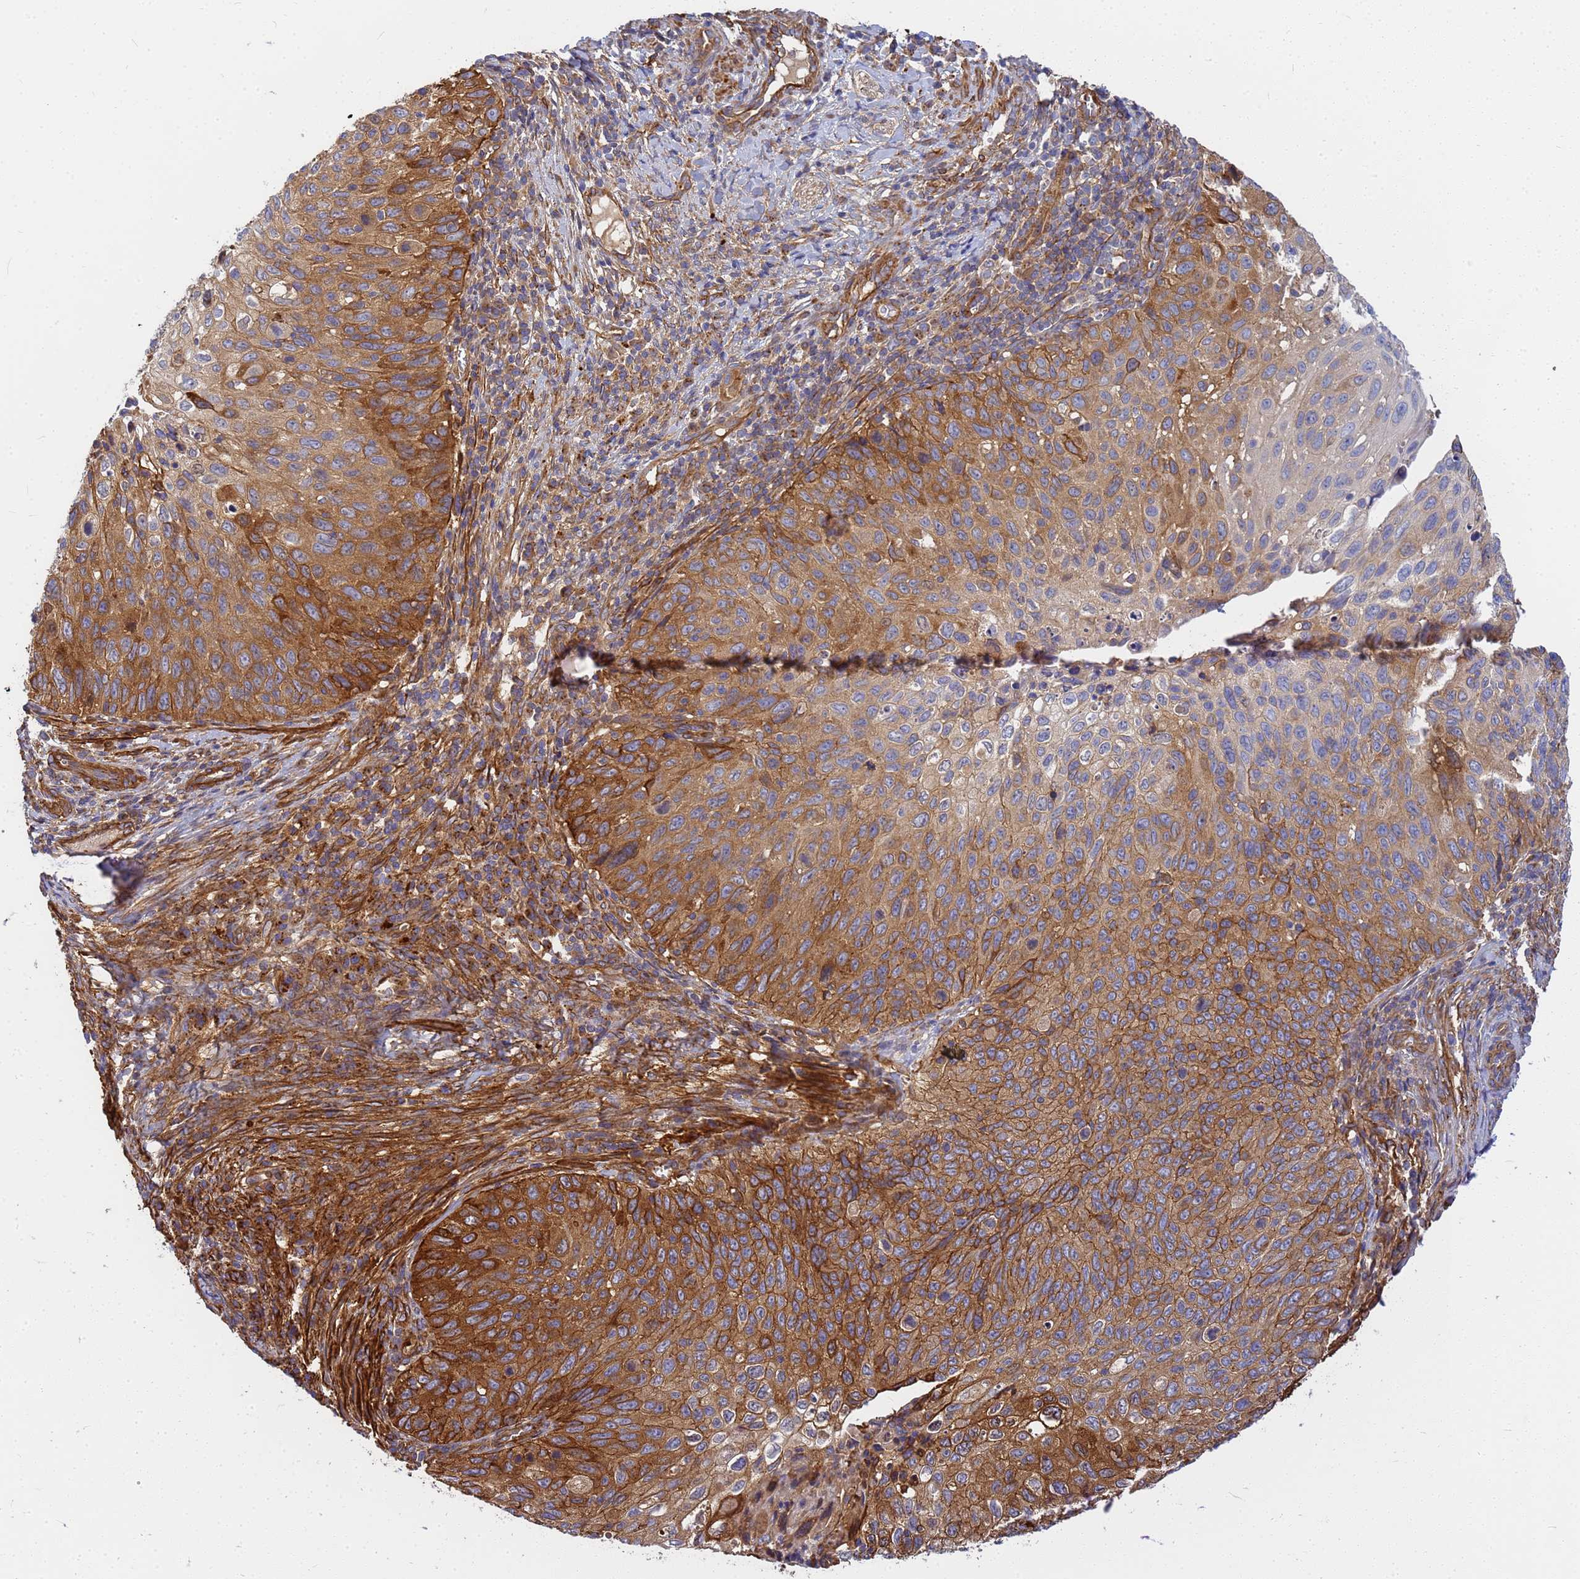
{"staining": {"intensity": "moderate", "quantity": "25%-75%", "location": "cytoplasmic/membranous"}, "tissue": "cervical cancer", "cell_type": "Tumor cells", "image_type": "cancer", "snomed": [{"axis": "morphology", "description": "Squamous cell carcinoma, NOS"}, {"axis": "topography", "description": "Cervix"}], "caption": "Protein staining by immunohistochemistry (IHC) reveals moderate cytoplasmic/membranous staining in about 25%-75% of tumor cells in cervical cancer.", "gene": "C2CD5", "patient": {"sex": "female", "age": 70}}